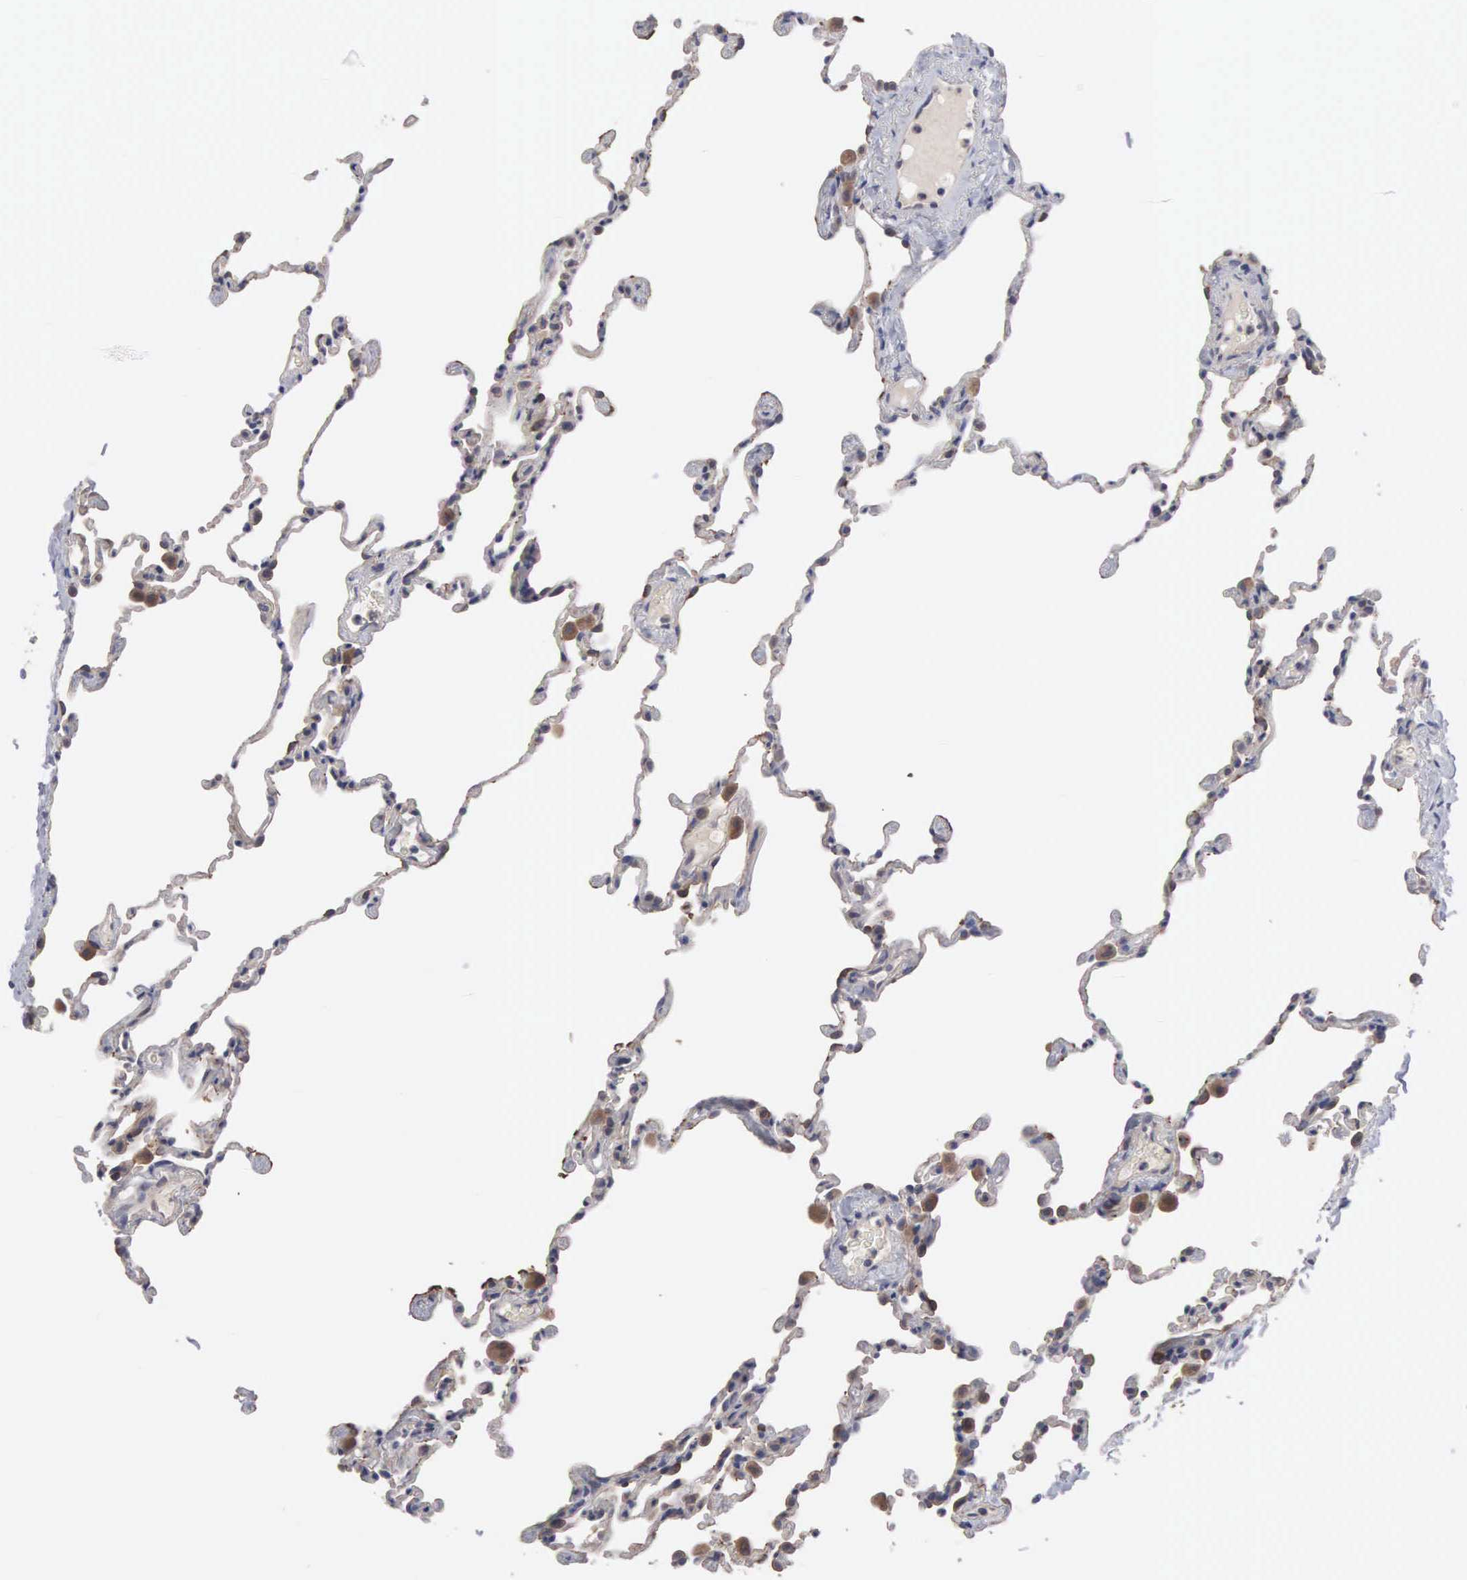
{"staining": {"intensity": "moderate", "quantity": "25%-75%", "location": "cytoplasmic/membranous"}, "tissue": "lung", "cell_type": "Alveolar cells", "image_type": "normal", "snomed": [{"axis": "morphology", "description": "Normal tissue, NOS"}, {"axis": "topography", "description": "Lung"}], "caption": "Immunohistochemical staining of unremarkable lung shows 25%-75% levels of moderate cytoplasmic/membranous protein expression in about 25%-75% of alveolar cells.", "gene": "INF2", "patient": {"sex": "female", "age": 61}}